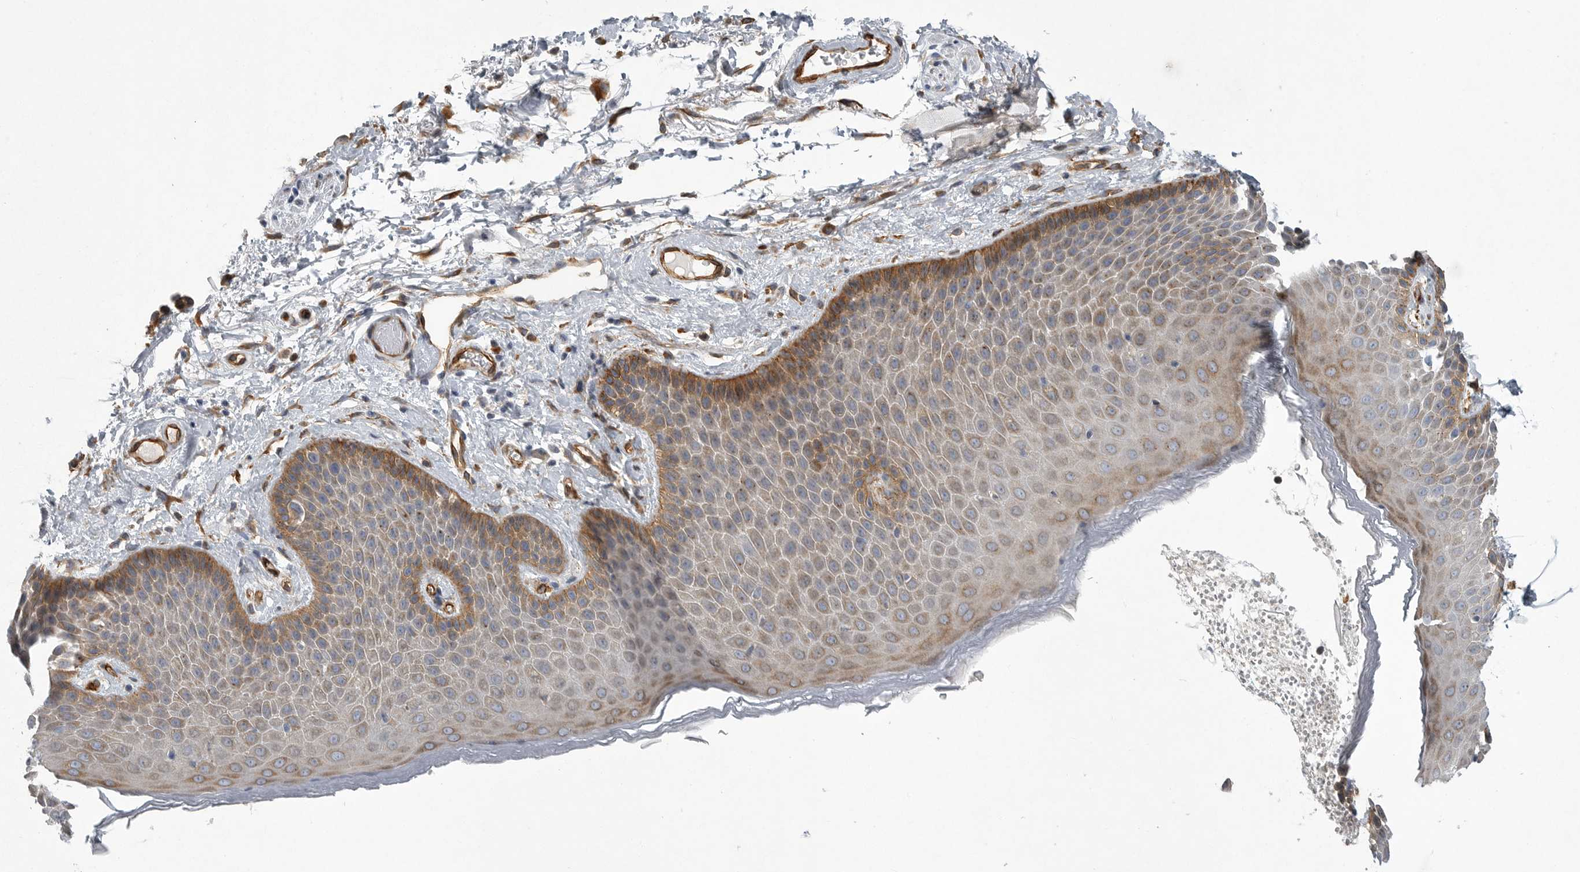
{"staining": {"intensity": "moderate", "quantity": "<25%", "location": "cytoplasmic/membranous"}, "tissue": "skin", "cell_type": "Epidermal cells", "image_type": "normal", "snomed": [{"axis": "morphology", "description": "Normal tissue, NOS"}, {"axis": "topography", "description": "Anal"}], "caption": "Protein staining demonstrates moderate cytoplasmic/membranous expression in approximately <25% of epidermal cells in normal skin.", "gene": "MINPP1", "patient": {"sex": "male", "age": 74}}